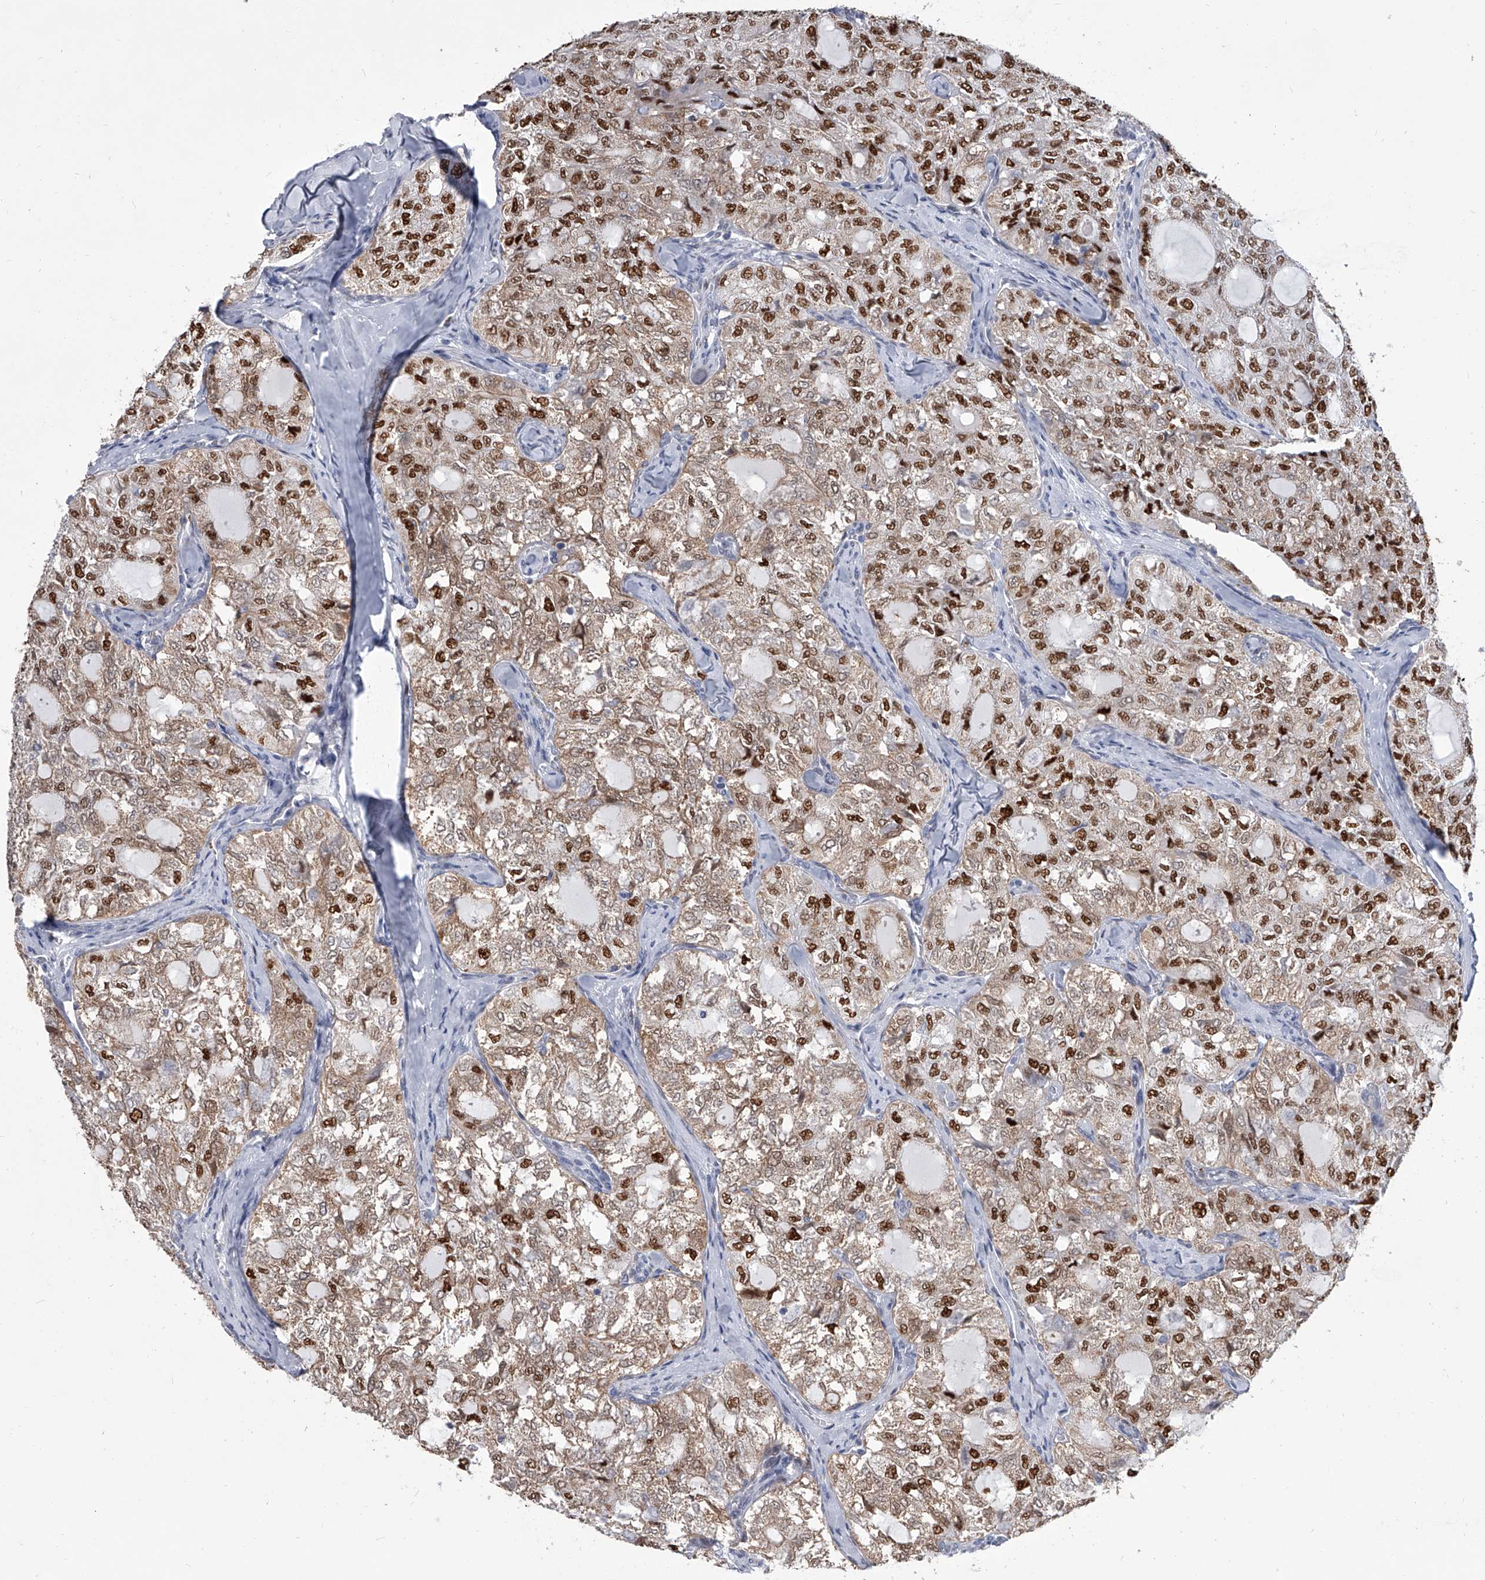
{"staining": {"intensity": "strong", "quantity": ">75%", "location": "nuclear"}, "tissue": "thyroid cancer", "cell_type": "Tumor cells", "image_type": "cancer", "snomed": [{"axis": "morphology", "description": "Follicular adenoma carcinoma, NOS"}, {"axis": "topography", "description": "Thyroid gland"}], "caption": "The image shows a brown stain indicating the presence of a protein in the nuclear of tumor cells in follicular adenoma carcinoma (thyroid).", "gene": "EVA1C", "patient": {"sex": "male", "age": 75}}